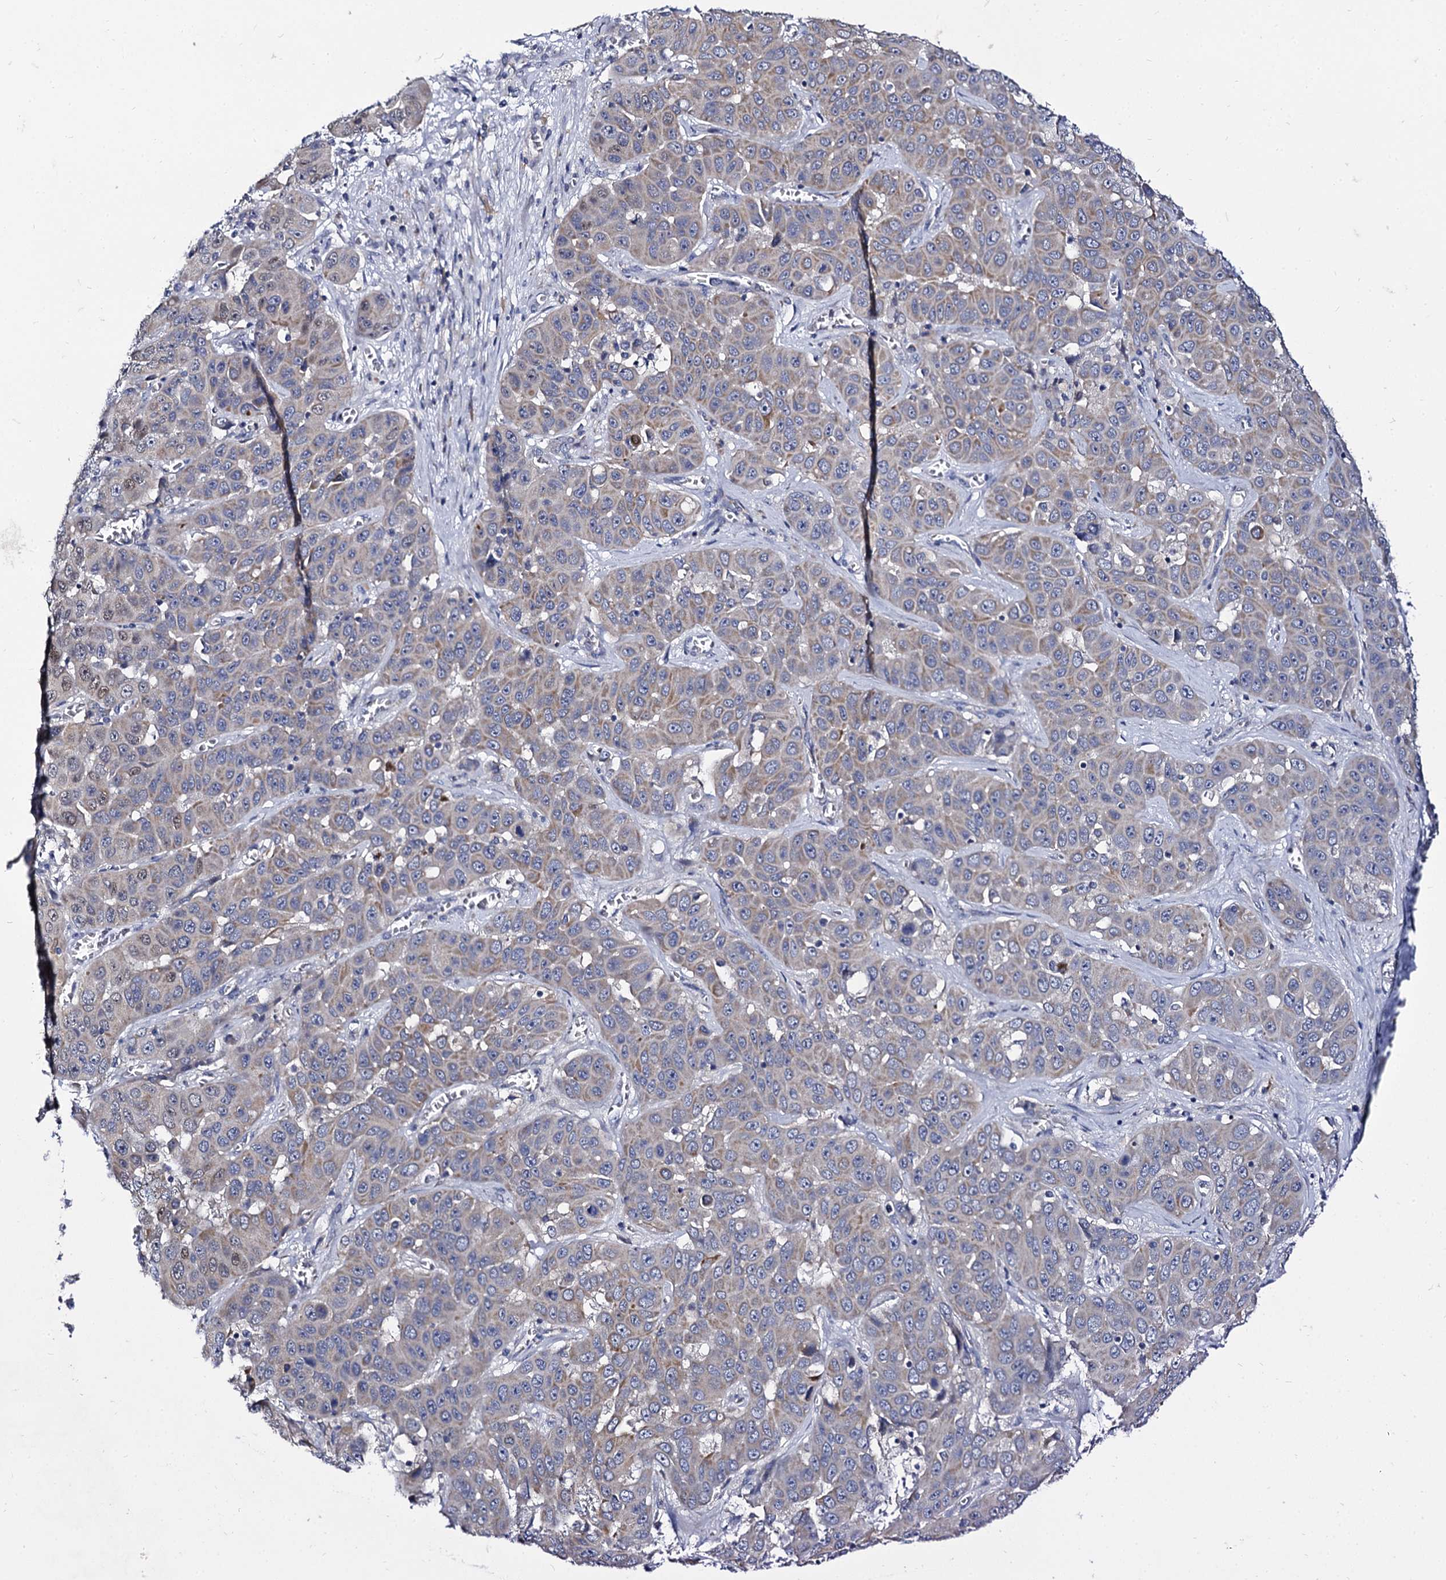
{"staining": {"intensity": "negative", "quantity": "none", "location": "none"}, "tissue": "liver cancer", "cell_type": "Tumor cells", "image_type": "cancer", "snomed": [{"axis": "morphology", "description": "Cholangiocarcinoma"}, {"axis": "topography", "description": "Liver"}], "caption": "Immunohistochemistry (IHC) of cholangiocarcinoma (liver) displays no staining in tumor cells.", "gene": "PANX2", "patient": {"sex": "female", "age": 52}}